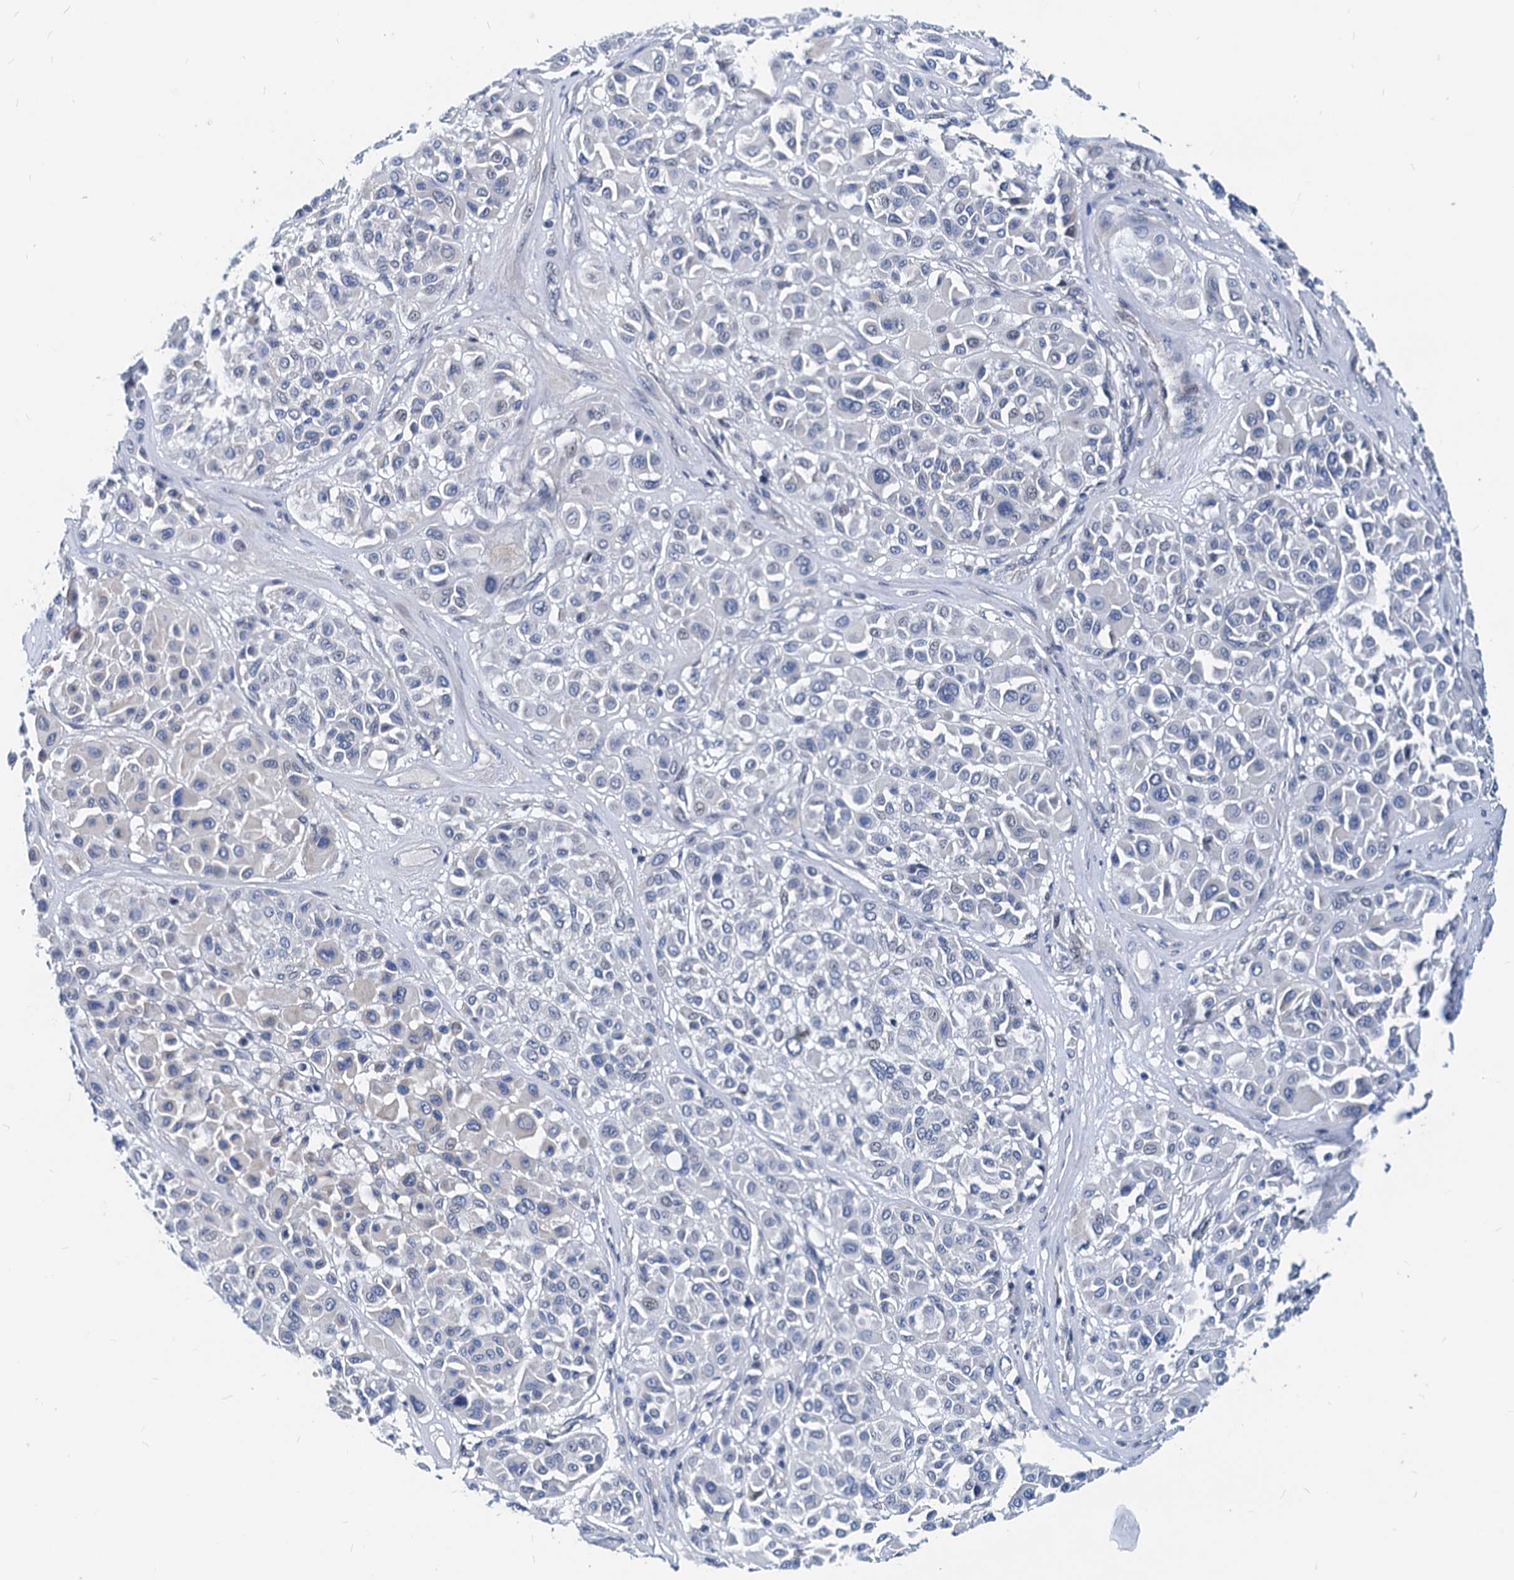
{"staining": {"intensity": "negative", "quantity": "none", "location": "none"}, "tissue": "melanoma", "cell_type": "Tumor cells", "image_type": "cancer", "snomed": [{"axis": "morphology", "description": "Malignant melanoma, Metastatic site"}, {"axis": "topography", "description": "Soft tissue"}], "caption": "An immunohistochemistry (IHC) micrograph of melanoma is shown. There is no staining in tumor cells of melanoma. (DAB (3,3'-diaminobenzidine) immunohistochemistry with hematoxylin counter stain).", "gene": "HSF2", "patient": {"sex": "male", "age": 41}}